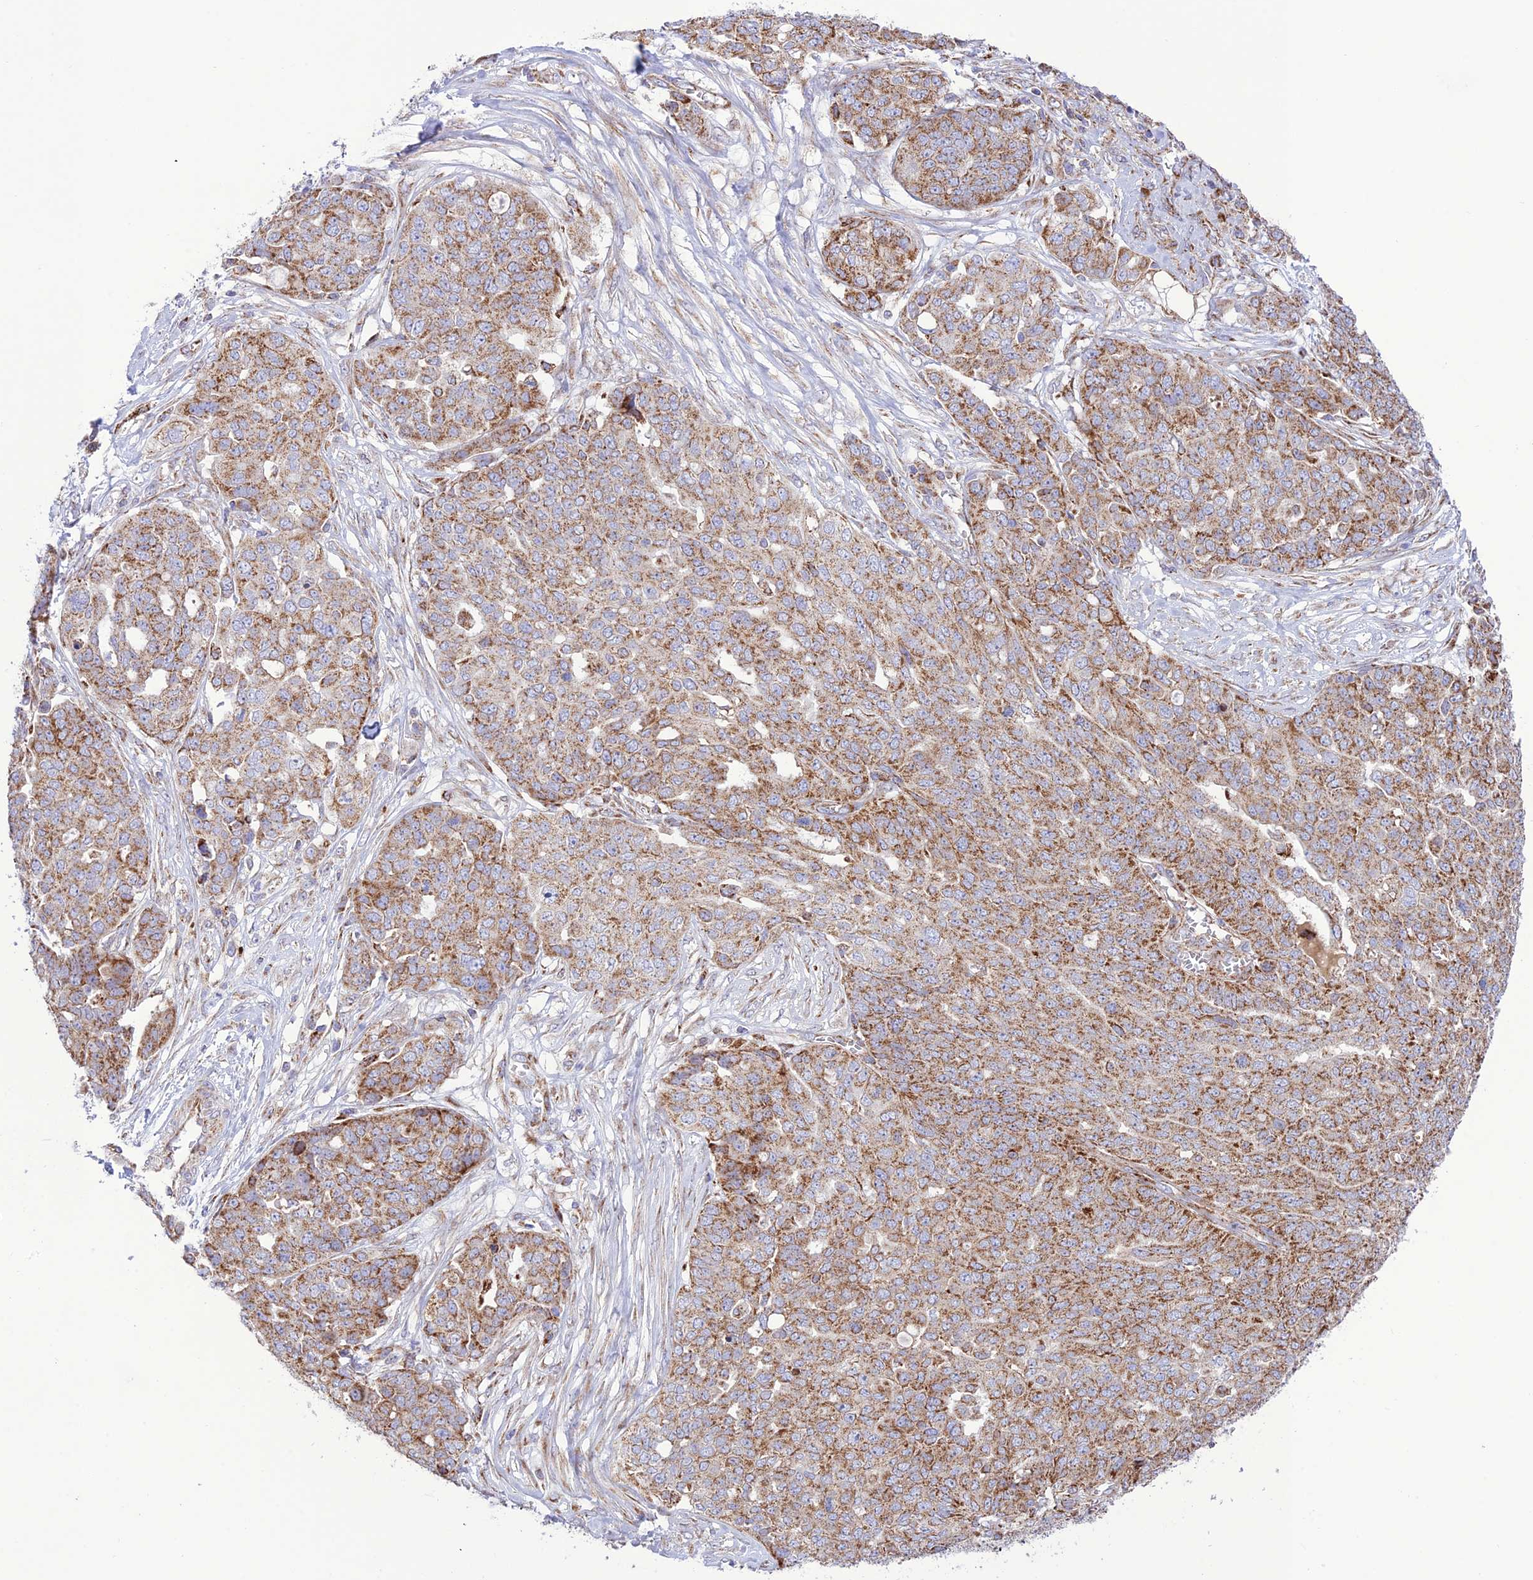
{"staining": {"intensity": "moderate", "quantity": ">75%", "location": "cytoplasmic/membranous"}, "tissue": "ovarian cancer", "cell_type": "Tumor cells", "image_type": "cancer", "snomed": [{"axis": "morphology", "description": "Cystadenocarcinoma, serous, NOS"}, {"axis": "topography", "description": "Soft tissue"}, {"axis": "topography", "description": "Ovary"}], "caption": "Human ovarian cancer stained with a protein marker shows moderate staining in tumor cells.", "gene": "UAP1L1", "patient": {"sex": "female", "age": 57}}